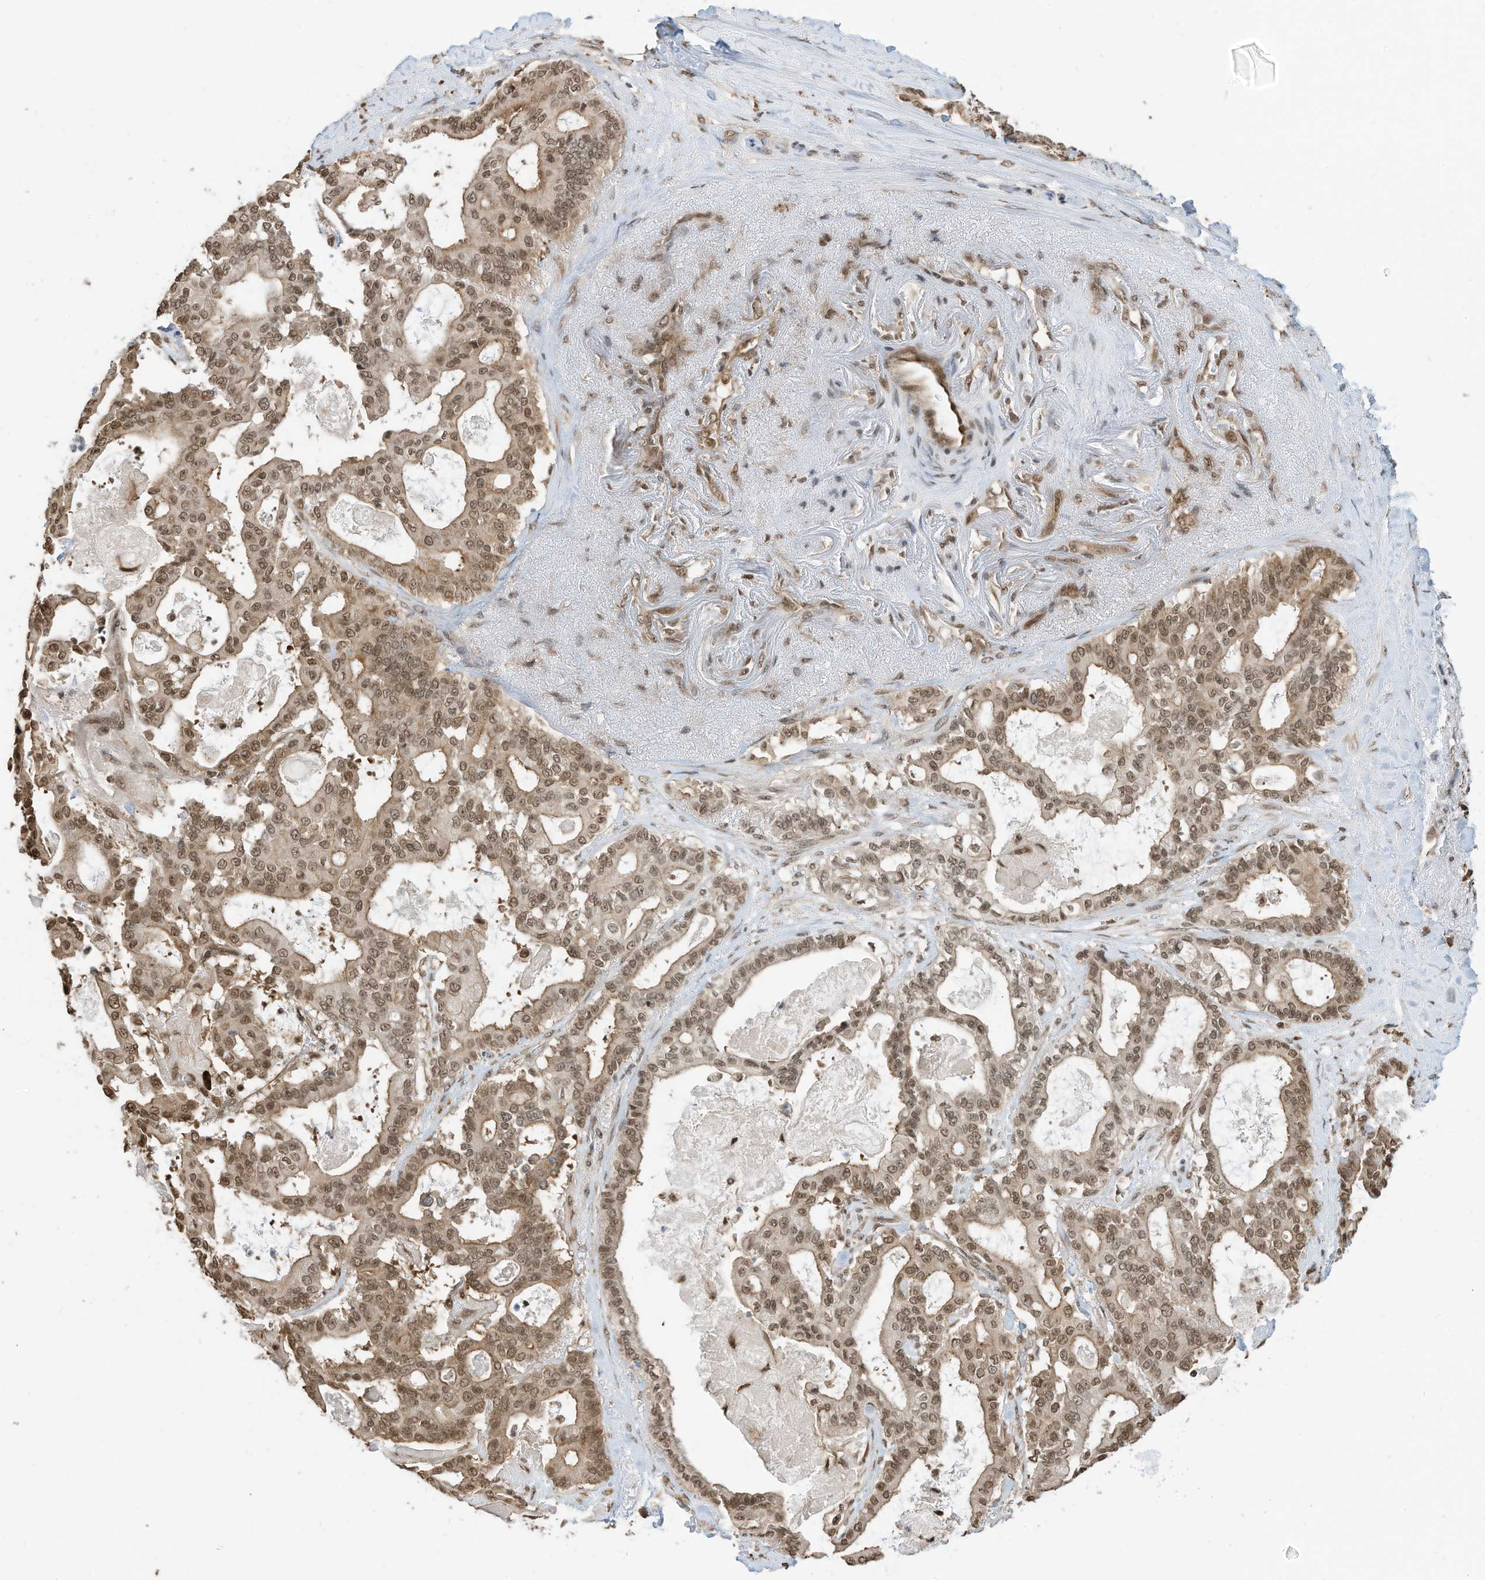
{"staining": {"intensity": "moderate", "quantity": ">75%", "location": "cytoplasmic/membranous,nuclear"}, "tissue": "pancreatic cancer", "cell_type": "Tumor cells", "image_type": "cancer", "snomed": [{"axis": "morphology", "description": "Adenocarcinoma, NOS"}, {"axis": "topography", "description": "Pancreas"}], "caption": "This micrograph reveals immunohistochemistry (IHC) staining of human adenocarcinoma (pancreatic), with medium moderate cytoplasmic/membranous and nuclear expression in about >75% of tumor cells.", "gene": "ZNF195", "patient": {"sex": "male", "age": 63}}